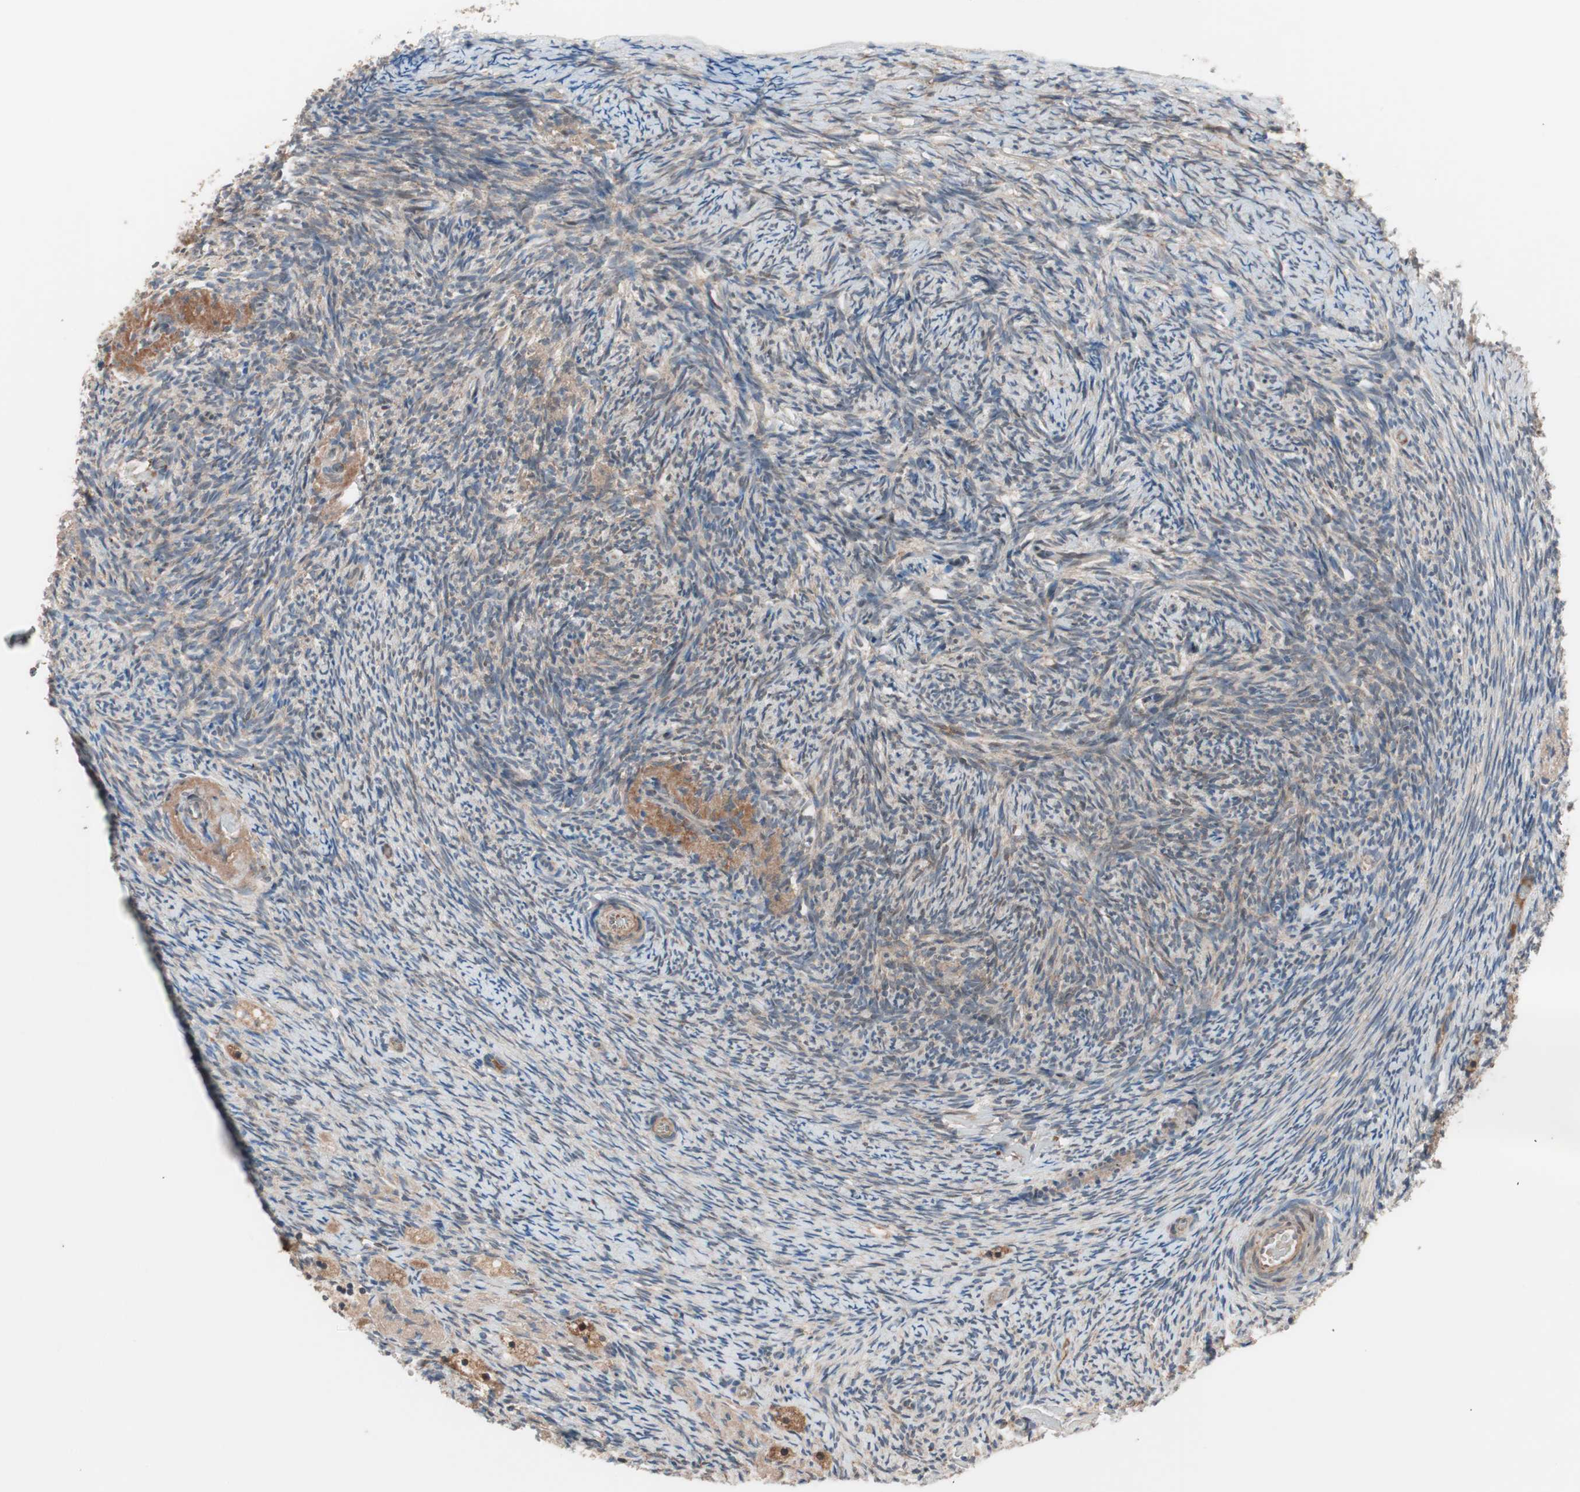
{"staining": {"intensity": "moderate", "quantity": ">75%", "location": "cytoplasmic/membranous"}, "tissue": "ovary", "cell_type": "Ovarian stroma cells", "image_type": "normal", "snomed": [{"axis": "morphology", "description": "Normal tissue, NOS"}, {"axis": "topography", "description": "Ovary"}], "caption": "Protein analysis of normal ovary exhibits moderate cytoplasmic/membranous expression in approximately >75% of ovarian stroma cells. (IHC, brightfield microscopy, high magnification).", "gene": "HMBS", "patient": {"sex": "female", "age": 60}}